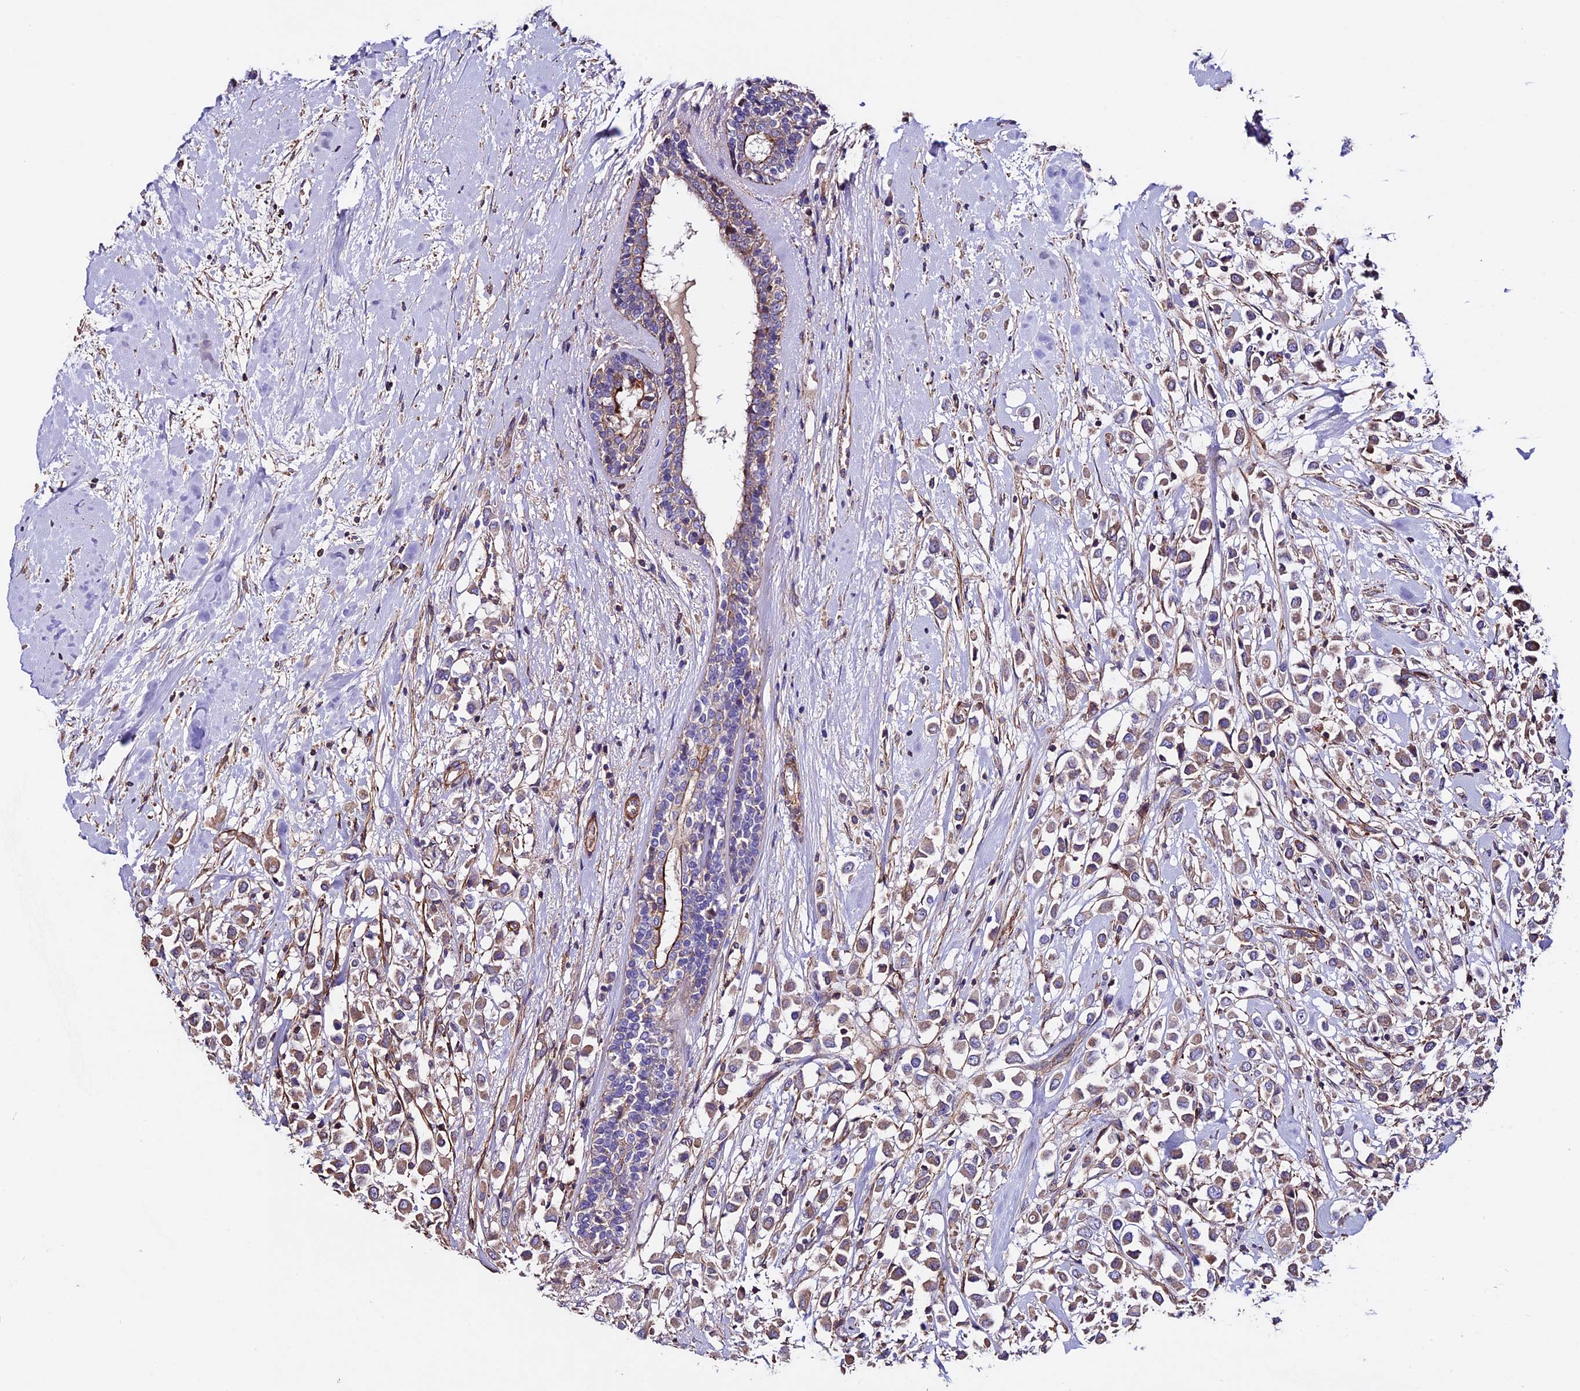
{"staining": {"intensity": "moderate", "quantity": ">75%", "location": "cytoplasmic/membranous"}, "tissue": "breast cancer", "cell_type": "Tumor cells", "image_type": "cancer", "snomed": [{"axis": "morphology", "description": "Duct carcinoma"}, {"axis": "topography", "description": "Breast"}], "caption": "Human intraductal carcinoma (breast) stained with a protein marker demonstrates moderate staining in tumor cells.", "gene": "EVA1B", "patient": {"sex": "female", "age": 87}}